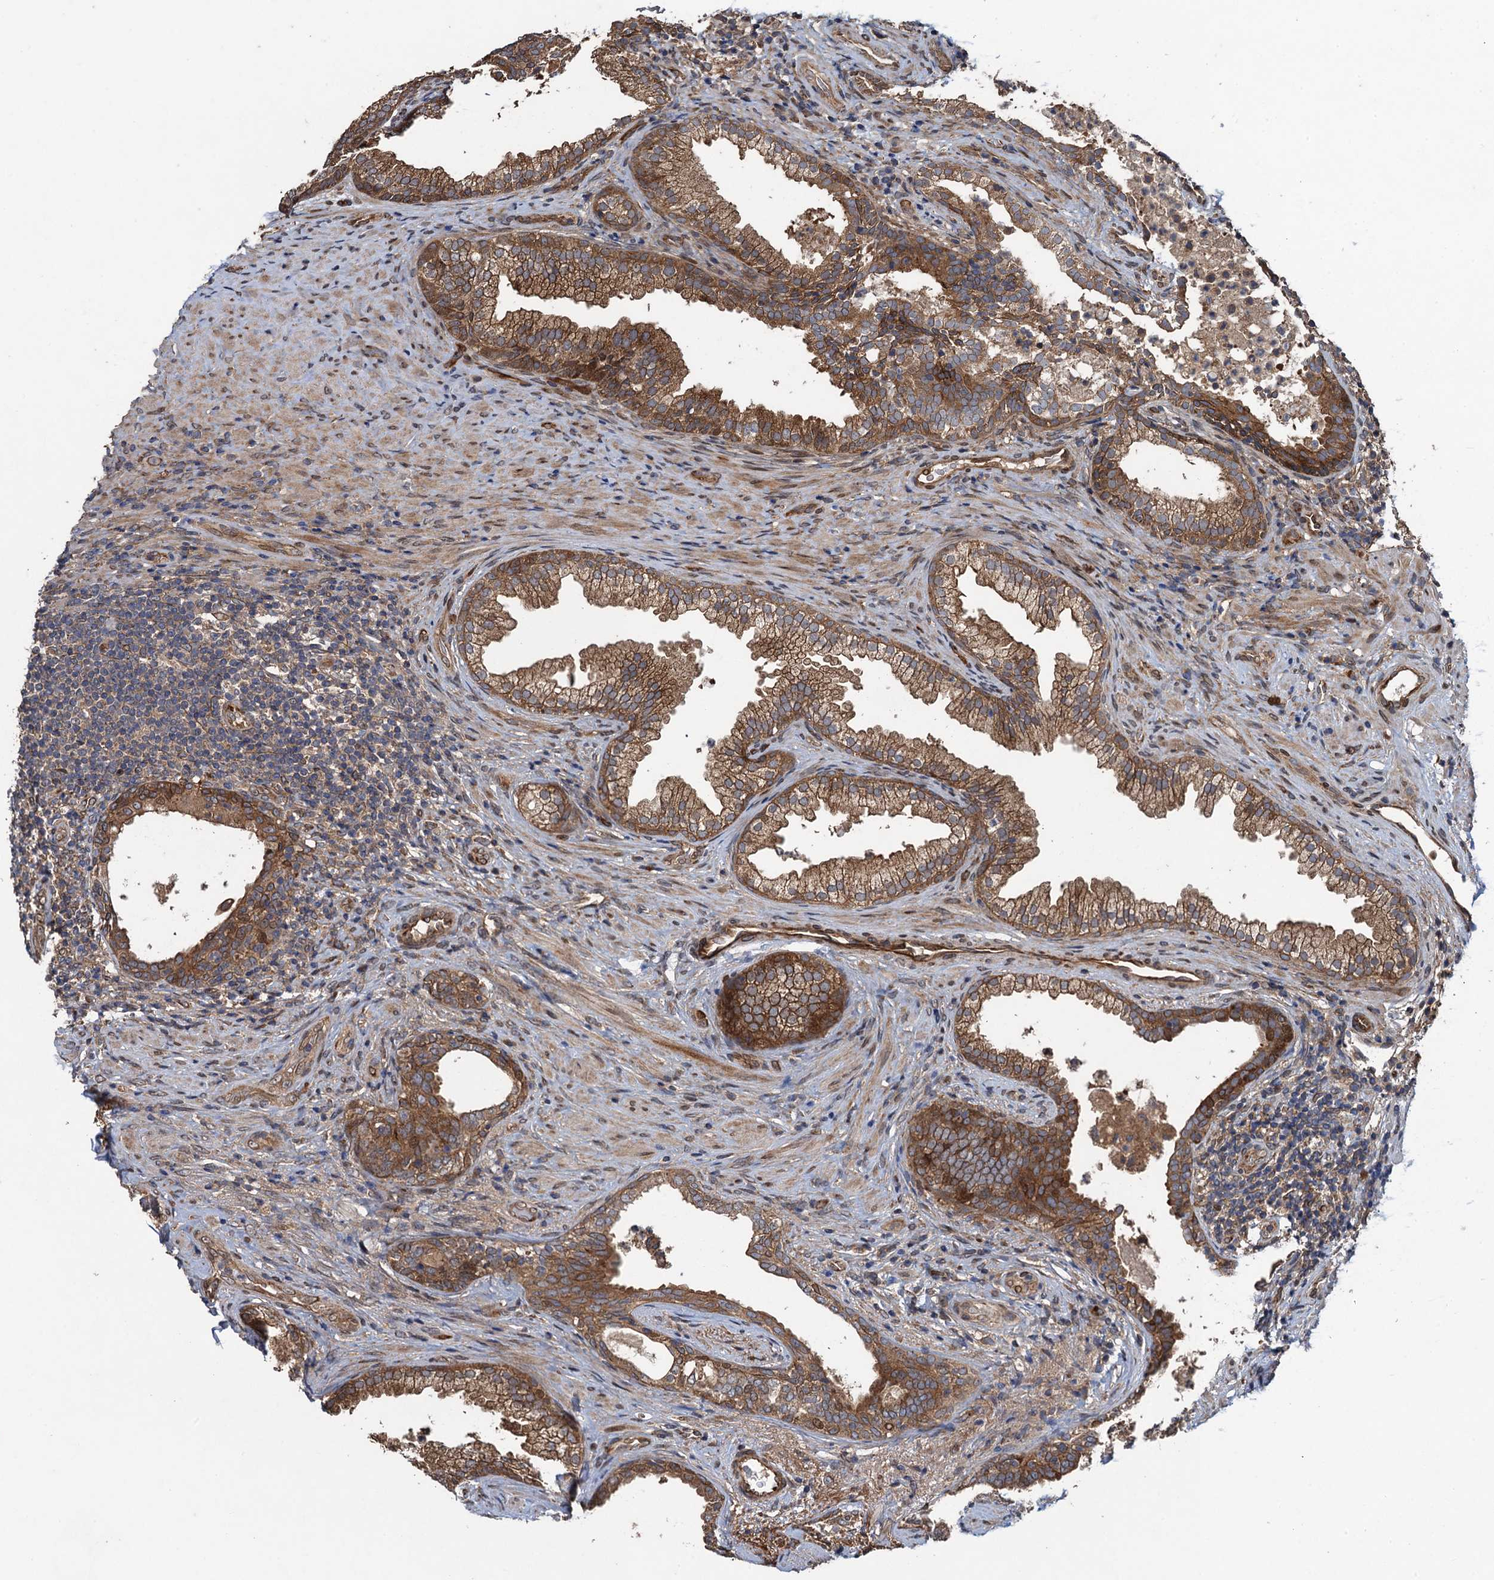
{"staining": {"intensity": "moderate", "quantity": ">75%", "location": "cytoplasmic/membranous"}, "tissue": "prostate", "cell_type": "Glandular cells", "image_type": "normal", "snomed": [{"axis": "morphology", "description": "Normal tissue, NOS"}, {"axis": "topography", "description": "Prostate"}], "caption": "DAB immunohistochemical staining of normal human prostate reveals moderate cytoplasmic/membranous protein positivity in approximately >75% of glandular cells. (DAB IHC, brown staining for protein, blue staining for nuclei).", "gene": "RHOBTB1", "patient": {"sex": "male", "age": 76}}